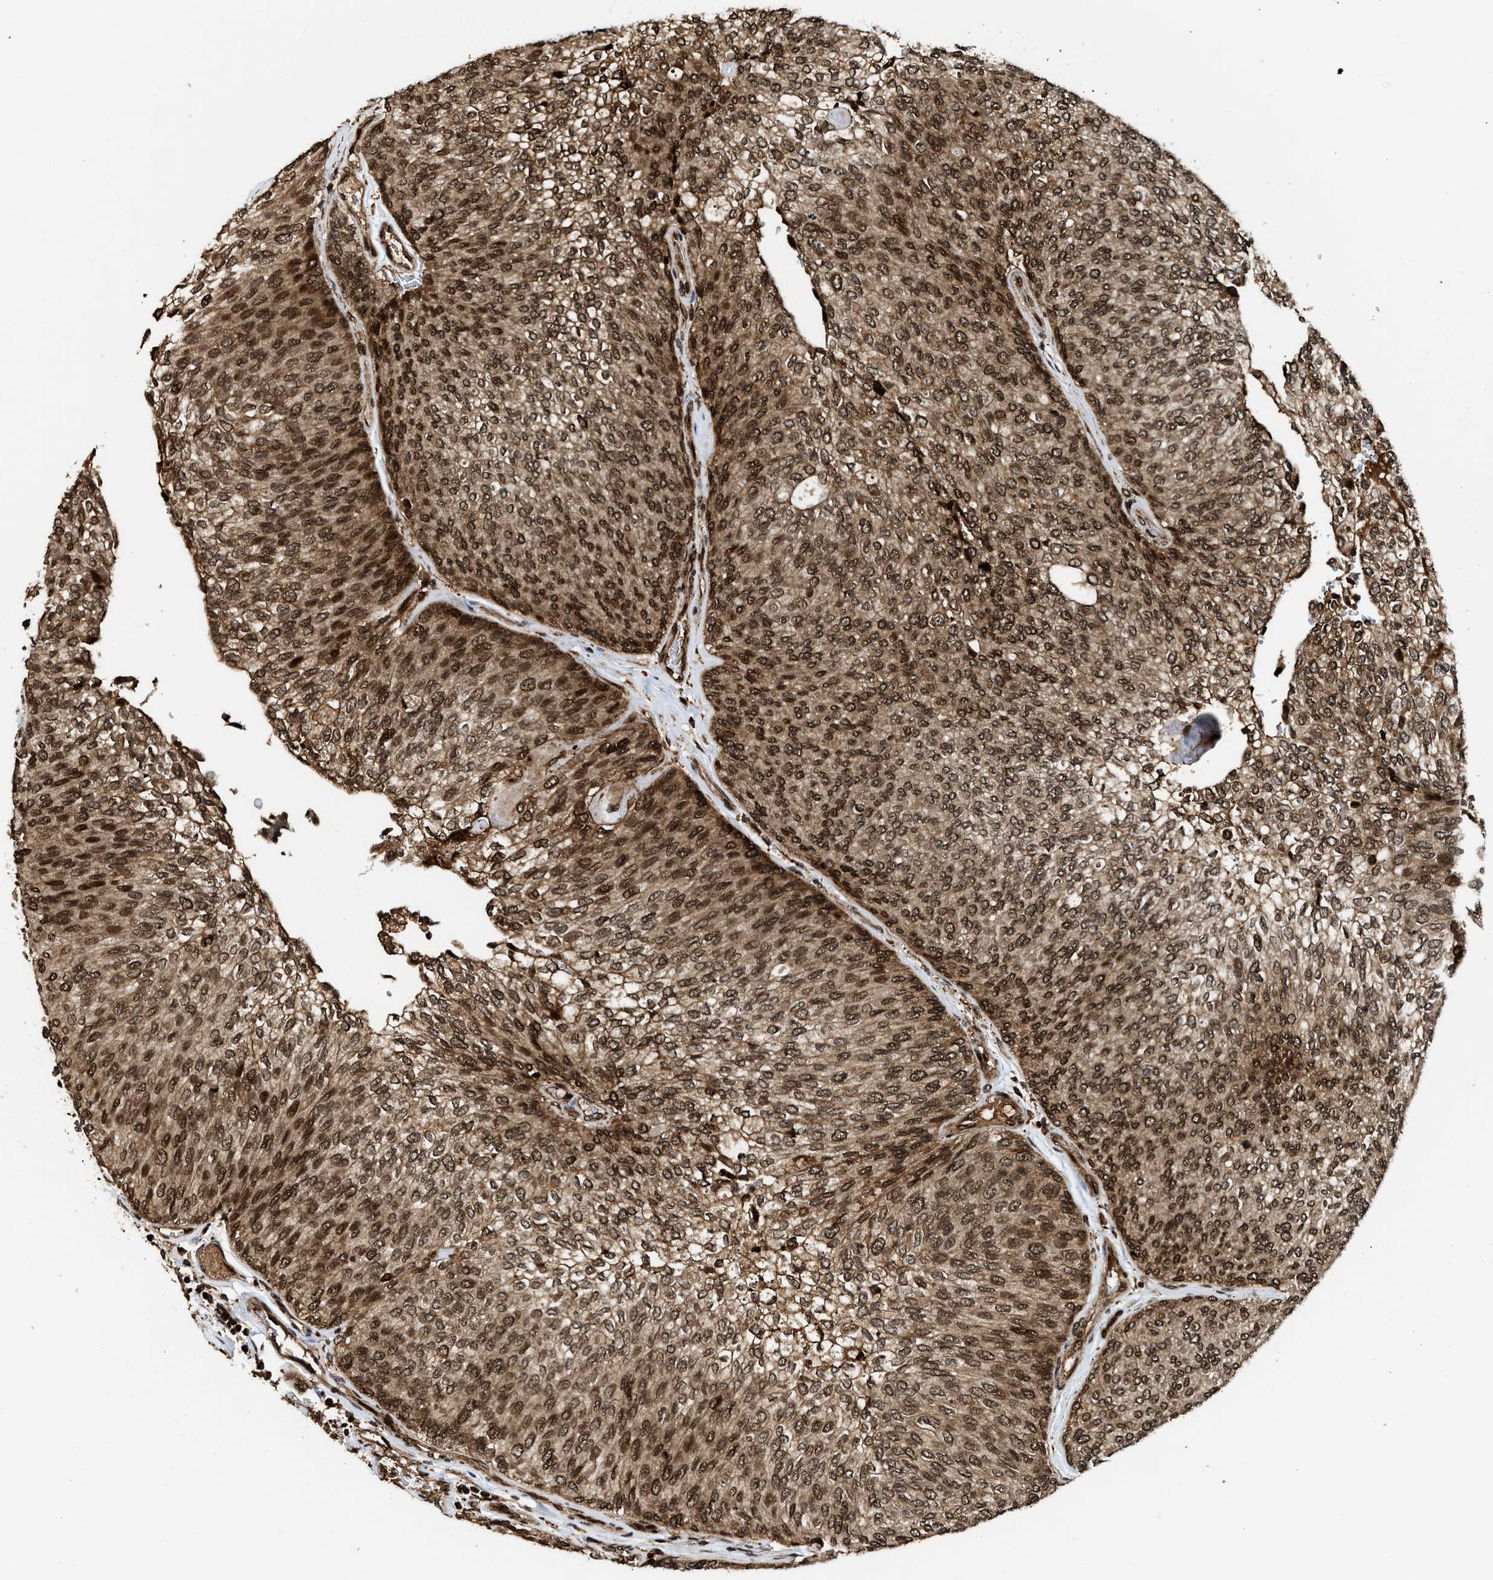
{"staining": {"intensity": "moderate", "quantity": ">75%", "location": "cytoplasmic/membranous,nuclear"}, "tissue": "urothelial cancer", "cell_type": "Tumor cells", "image_type": "cancer", "snomed": [{"axis": "morphology", "description": "Urothelial carcinoma, Low grade"}, {"axis": "topography", "description": "Urinary bladder"}], "caption": "Protein staining of low-grade urothelial carcinoma tissue demonstrates moderate cytoplasmic/membranous and nuclear expression in about >75% of tumor cells.", "gene": "MDM2", "patient": {"sex": "female", "age": 79}}